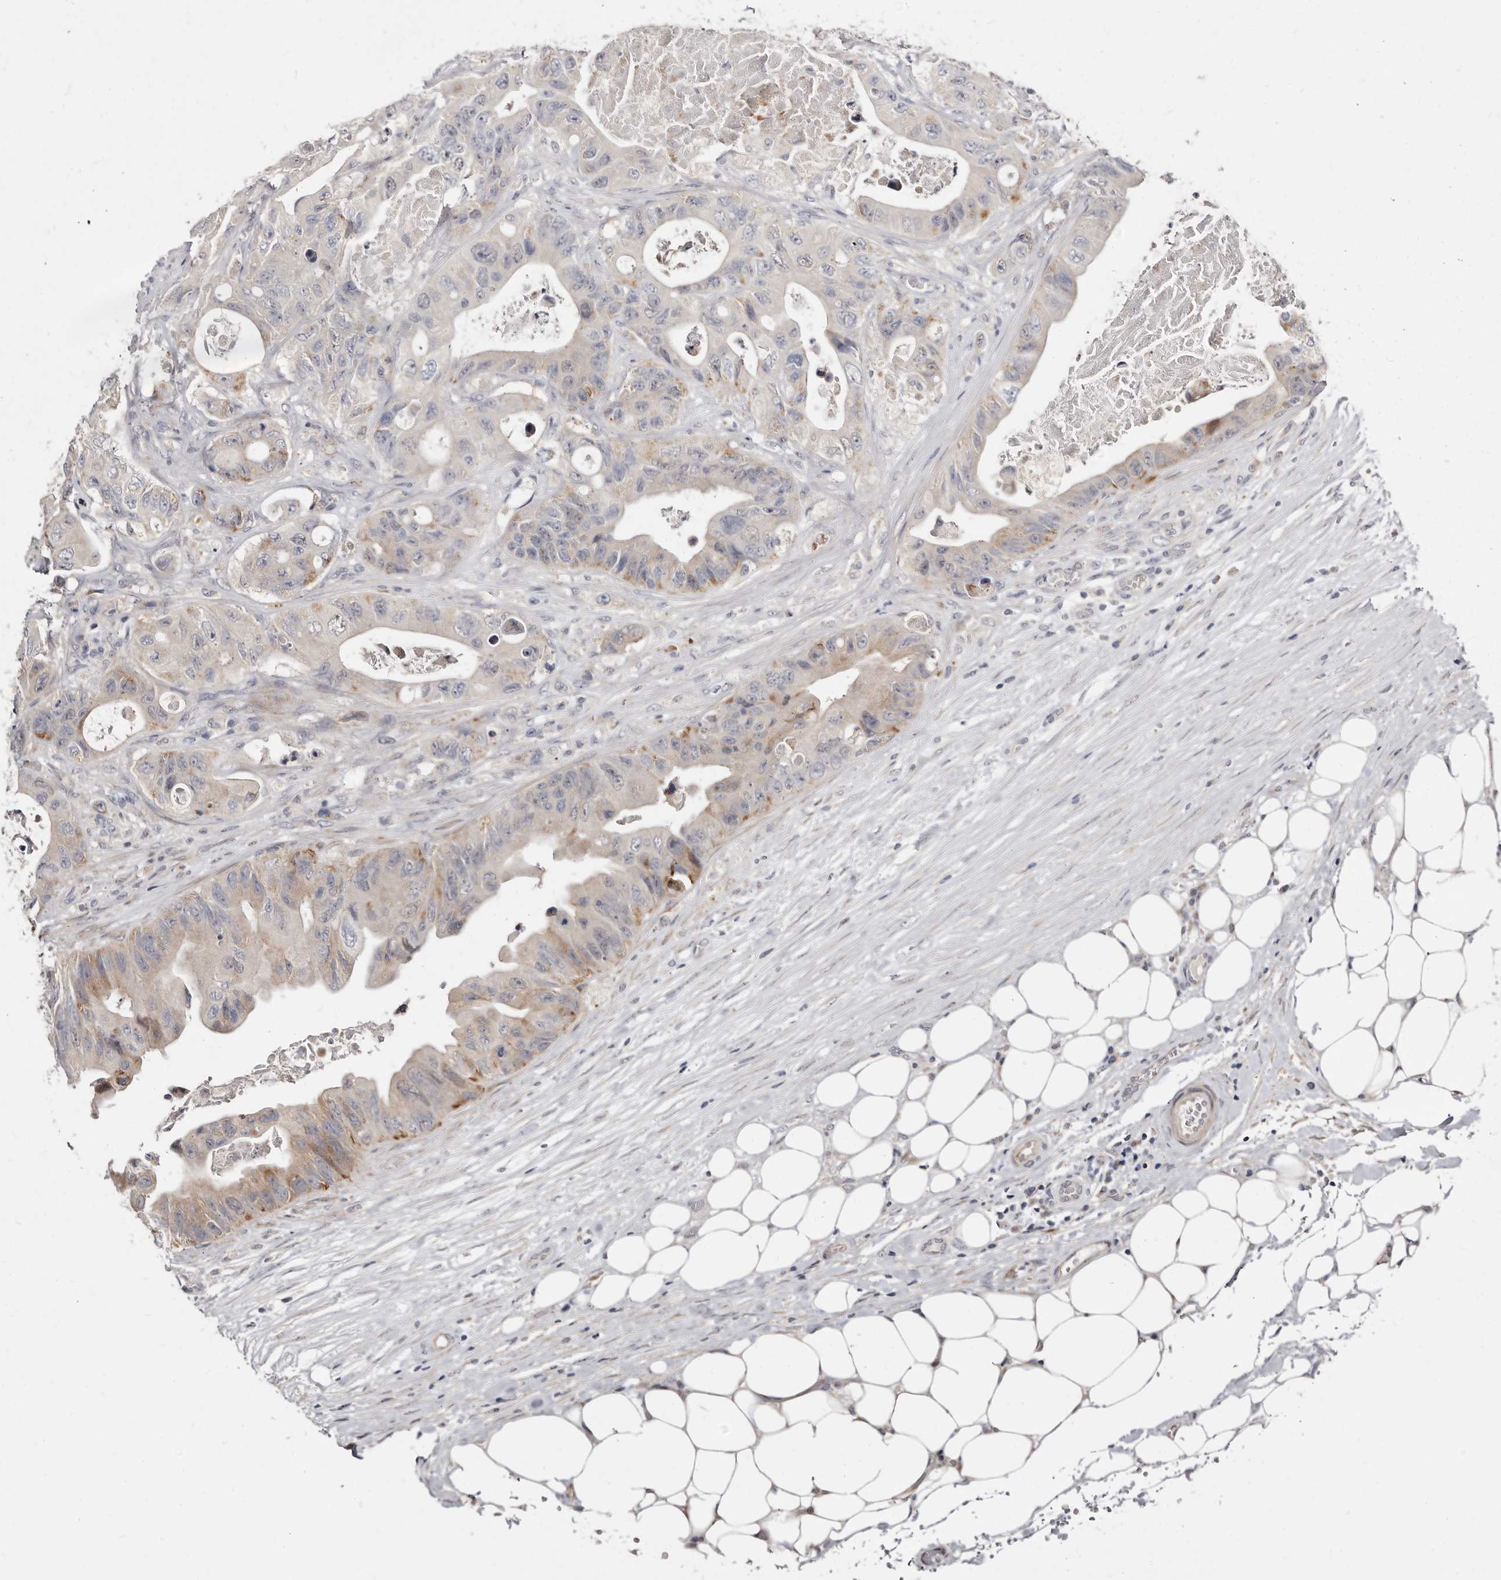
{"staining": {"intensity": "weak", "quantity": "<25%", "location": "cytoplasmic/membranous"}, "tissue": "colorectal cancer", "cell_type": "Tumor cells", "image_type": "cancer", "snomed": [{"axis": "morphology", "description": "Adenocarcinoma, NOS"}, {"axis": "topography", "description": "Colon"}], "caption": "Protein analysis of colorectal cancer (adenocarcinoma) exhibits no significant staining in tumor cells.", "gene": "KLHL4", "patient": {"sex": "female", "age": 46}}